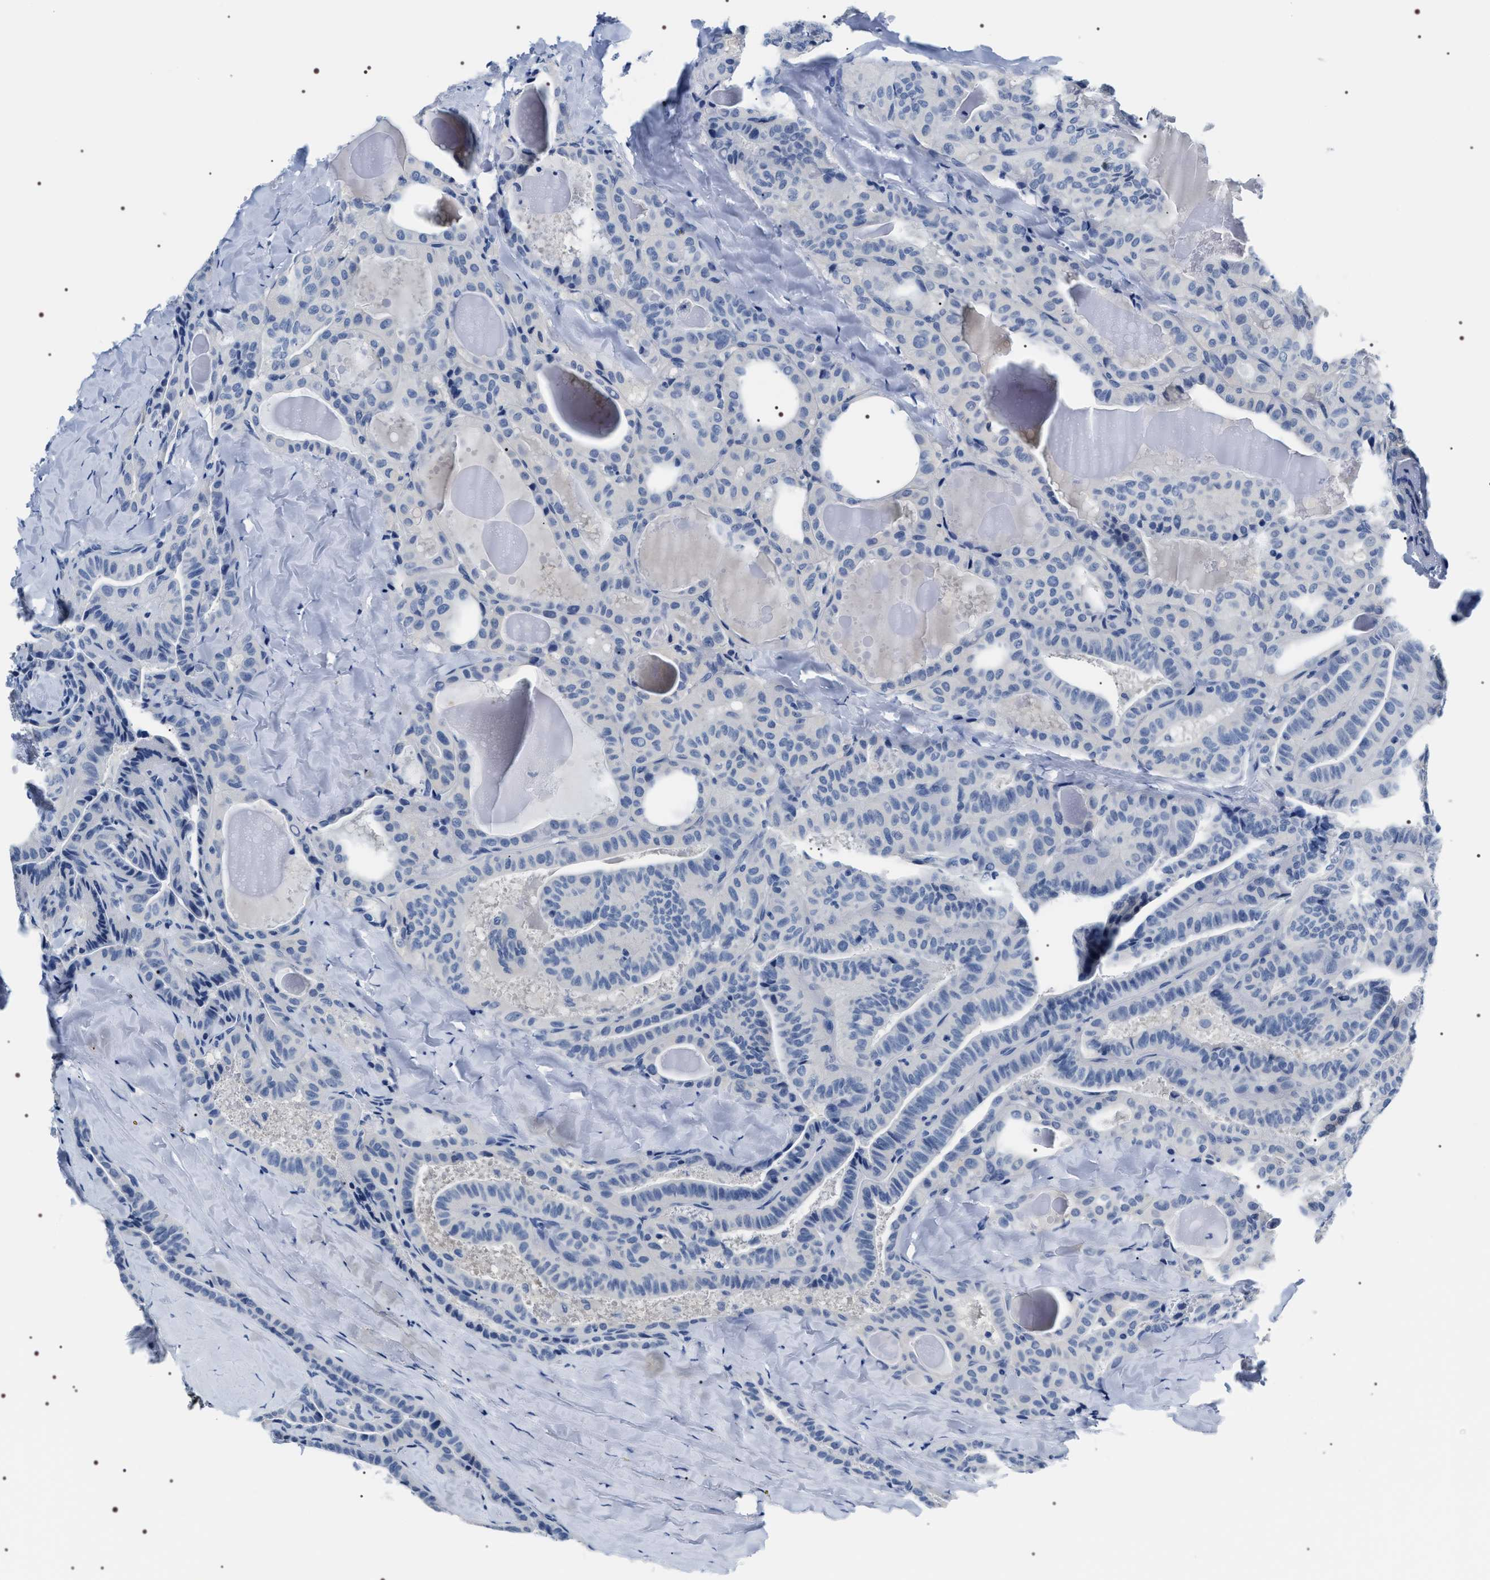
{"staining": {"intensity": "negative", "quantity": "none", "location": "none"}, "tissue": "thyroid cancer", "cell_type": "Tumor cells", "image_type": "cancer", "snomed": [{"axis": "morphology", "description": "Papillary adenocarcinoma, NOS"}, {"axis": "topography", "description": "Thyroid gland"}], "caption": "An immunohistochemistry (IHC) histopathology image of thyroid cancer (papillary adenocarcinoma) is shown. There is no staining in tumor cells of thyroid cancer (papillary adenocarcinoma).", "gene": "ADH4", "patient": {"sex": "male", "age": 77}}